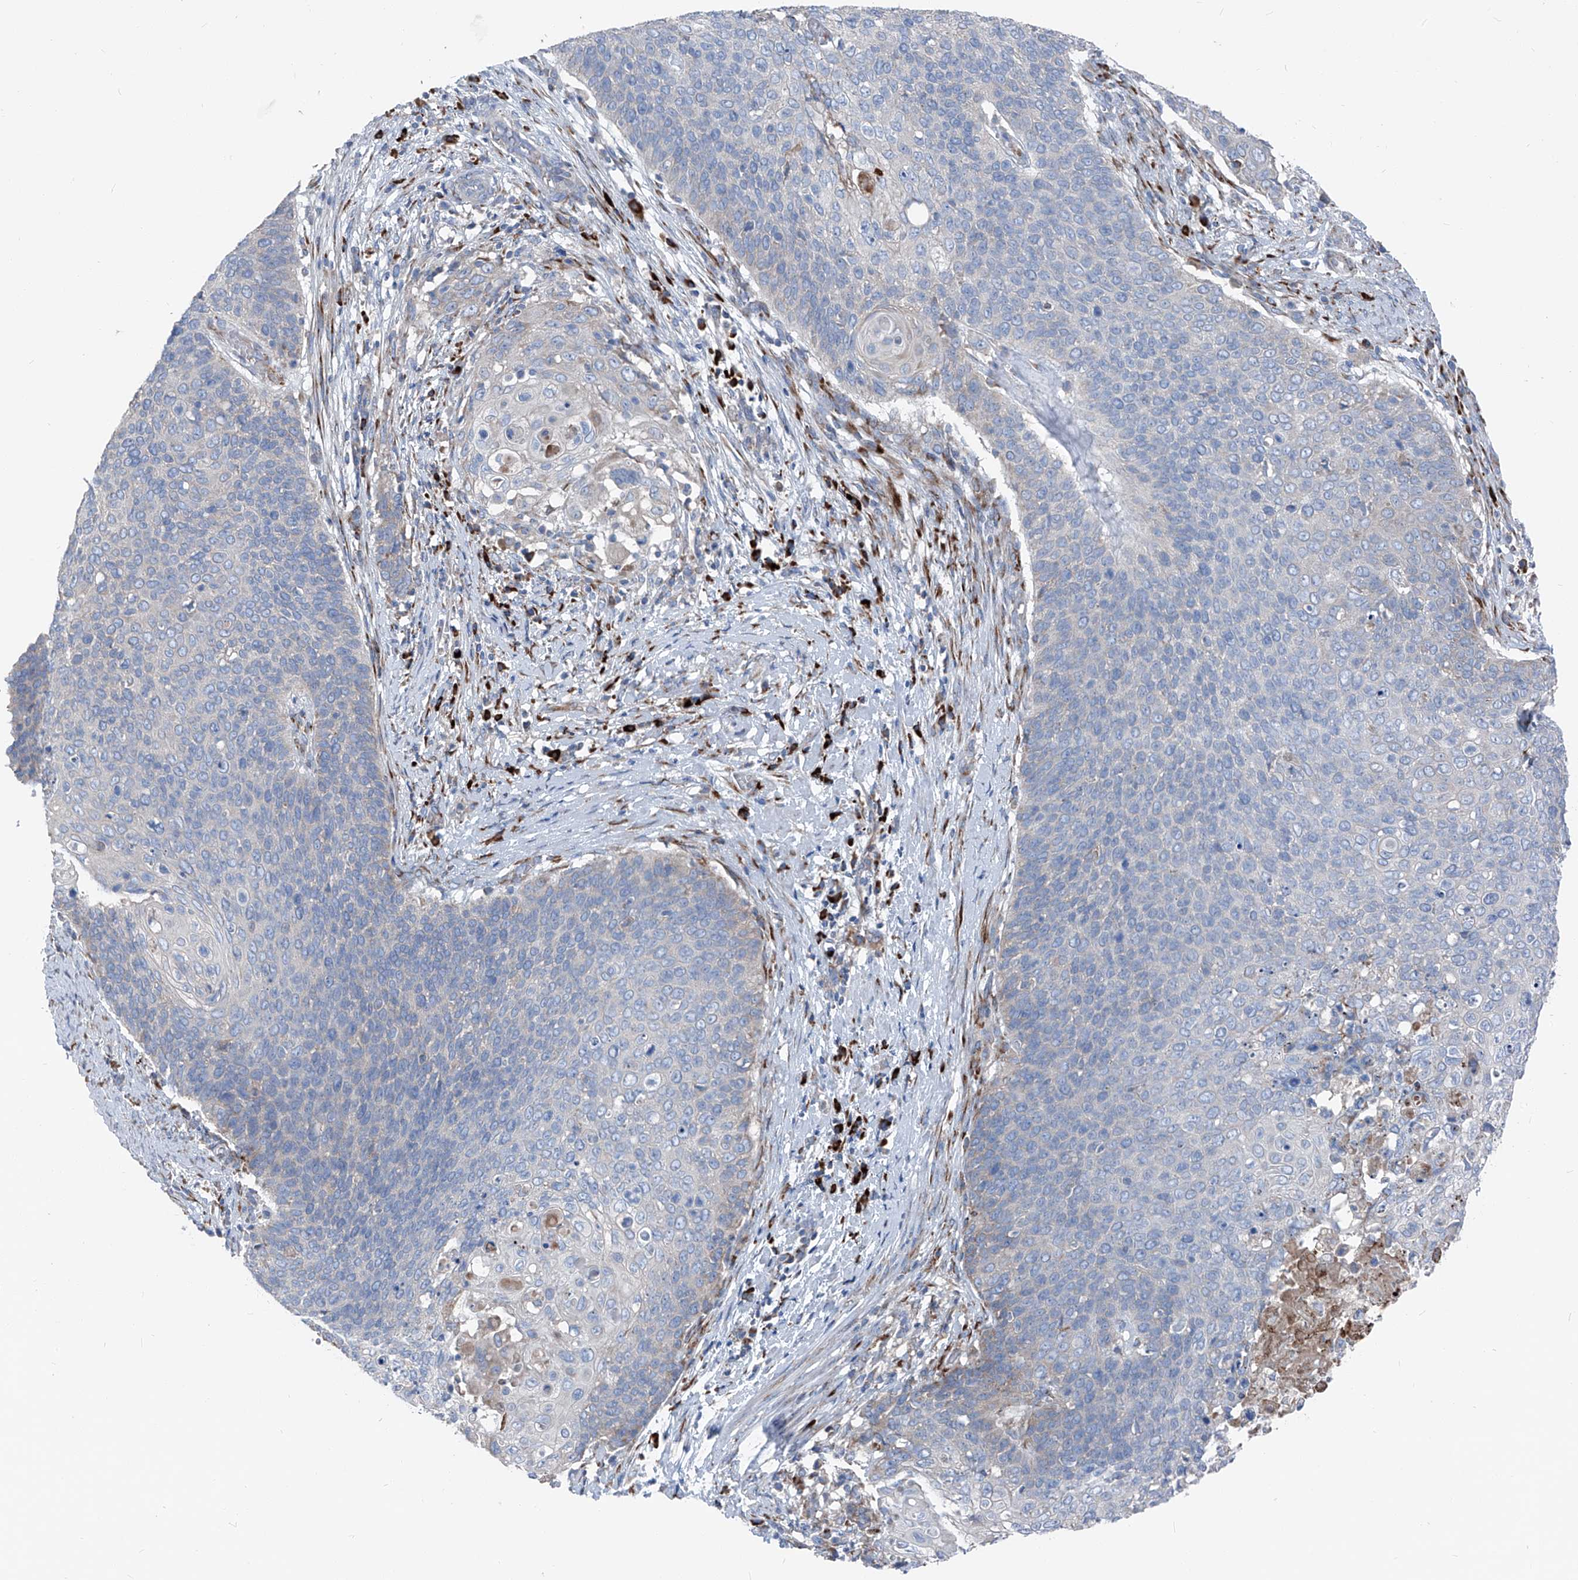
{"staining": {"intensity": "negative", "quantity": "none", "location": "none"}, "tissue": "cervical cancer", "cell_type": "Tumor cells", "image_type": "cancer", "snomed": [{"axis": "morphology", "description": "Squamous cell carcinoma, NOS"}, {"axis": "topography", "description": "Cervix"}], "caption": "An immunohistochemistry (IHC) image of cervical squamous cell carcinoma is shown. There is no staining in tumor cells of cervical squamous cell carcinoma.", "gene": "IFI27", "patient": {"sex": "female", "age": 39}}